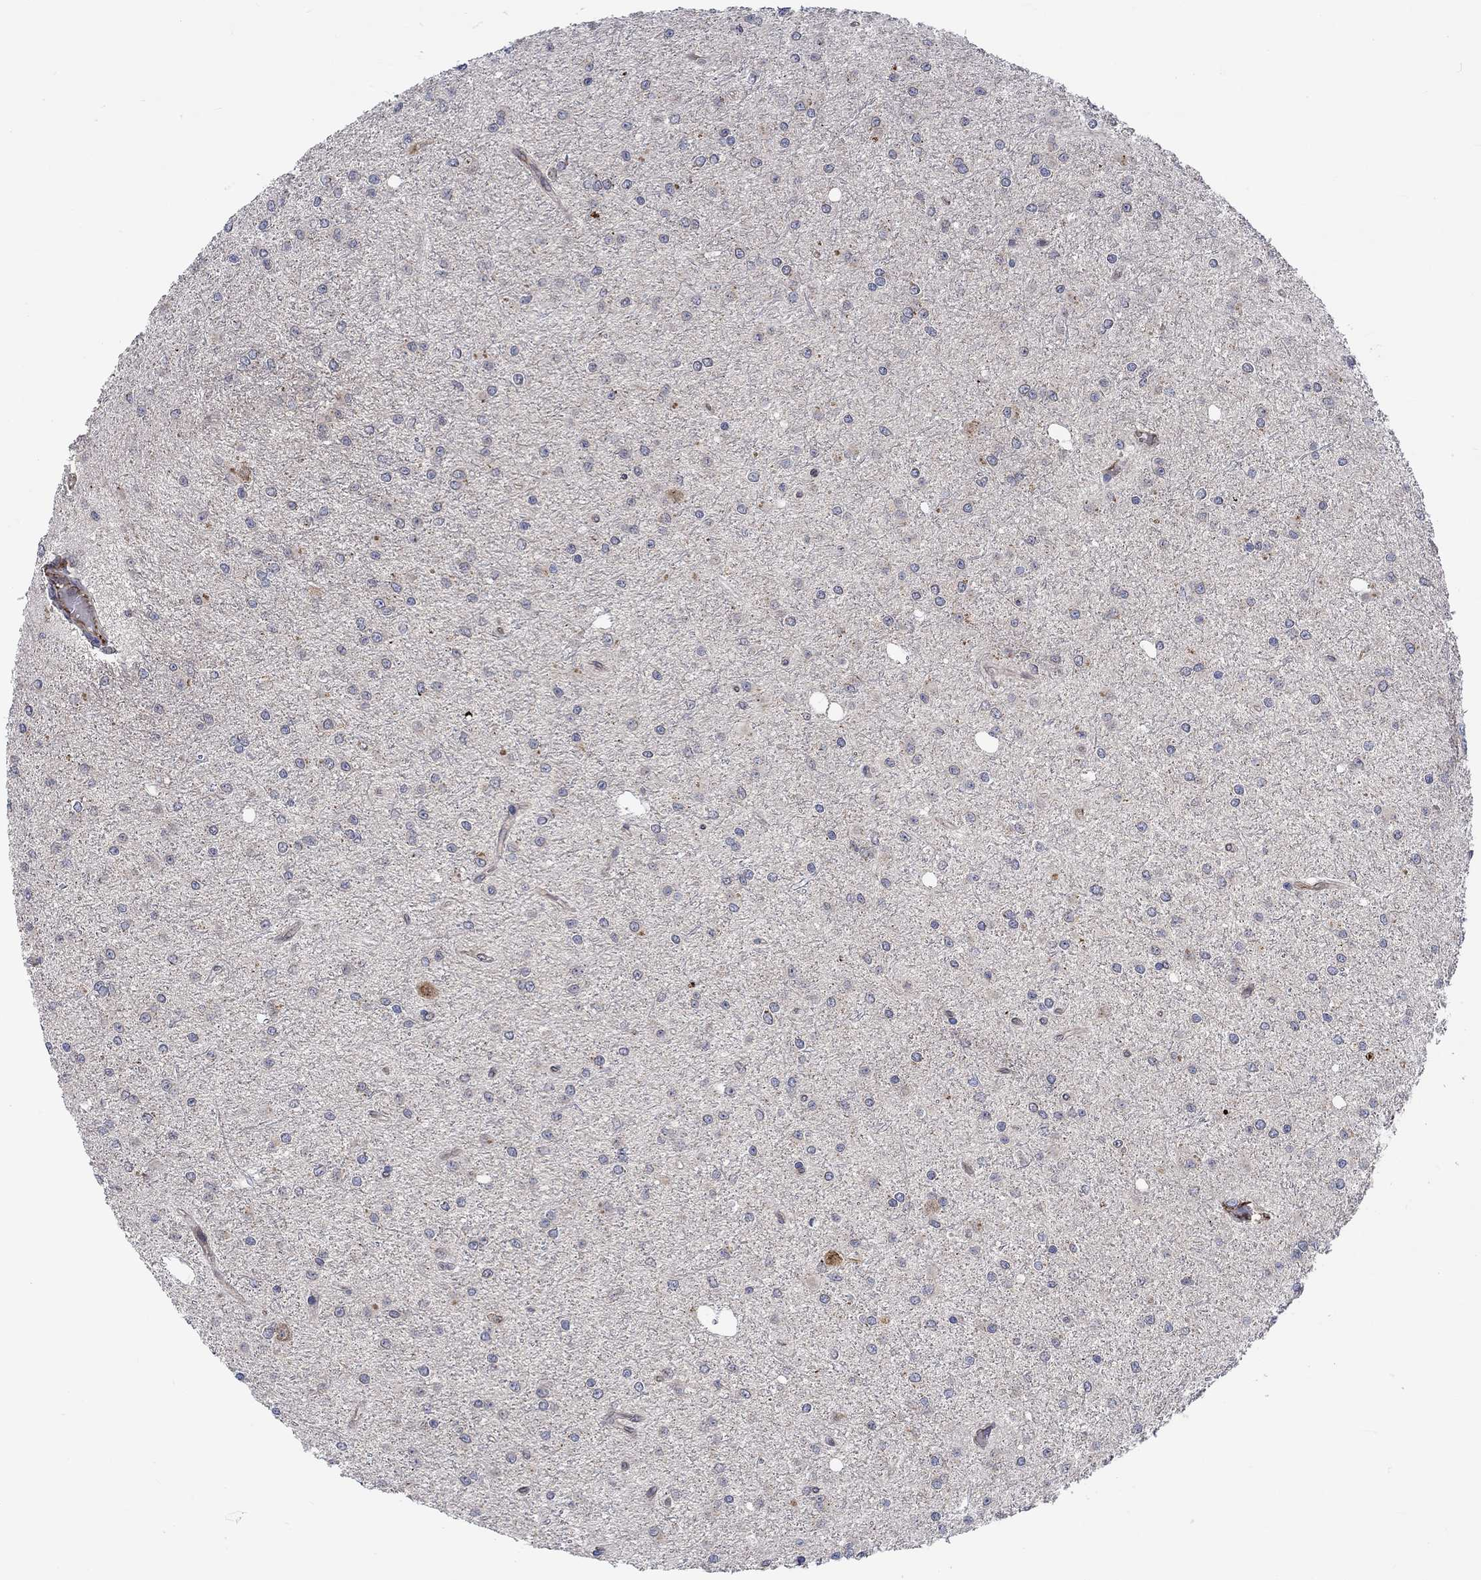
{"staining": {"intensity": "negative", "quantity": "none", "location": "none"}, "tissue": "glioma", "cell_type": "Tumor cells", "image_type": "cancer", "snomed": [{"axis": "morphology", "description": "Glioma, malignant, Low grade"}, {"axis": "topography", "description": "Brain"}], "caption": "The histopathology image reveals no staining of tumor cells in malignant low-grade glioma.", "gene": "CAMK1D", "patient": {"sex": "male", "age": 27}}